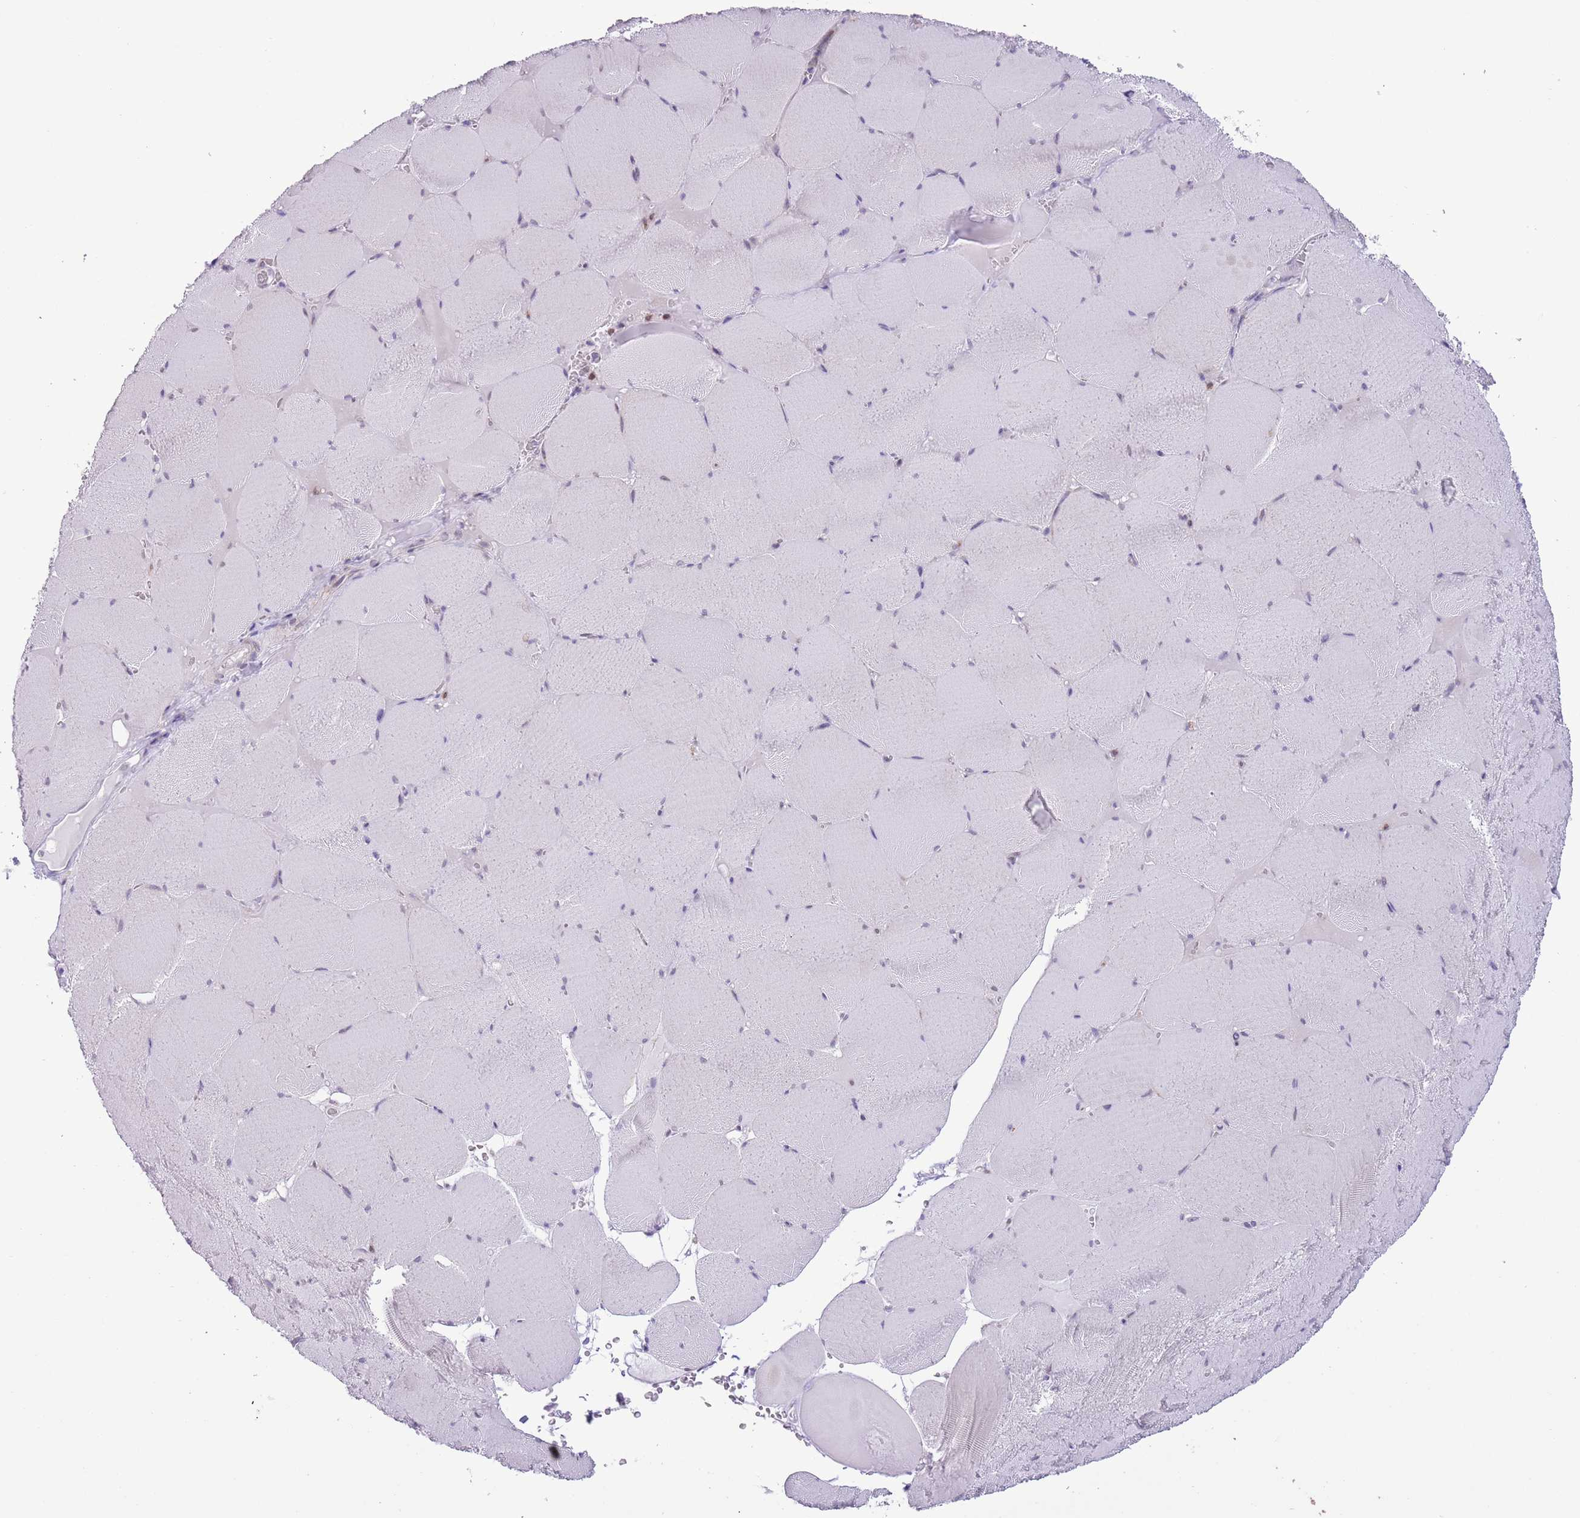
{"staining": {"intensity": "negative", "quantity": "none", "location": "none"}, "tissue": "skeletal muscle", "cell_type": "Myocytes", "image_type": "normal", "snomed": [{"axis": "morphology", "description": "Normal tissue, NOS"}, {"axis": "topography", "description": "Skeletal muscle"}, {"axis": "topography", "description": "Head-Neck"}], "caption": "A photomicrograph of skeletal muscle stained for a protein shows no brown staining in myocytes.", "gene": "ZNF576", "patient": {"sex": "male", "age": 66}}